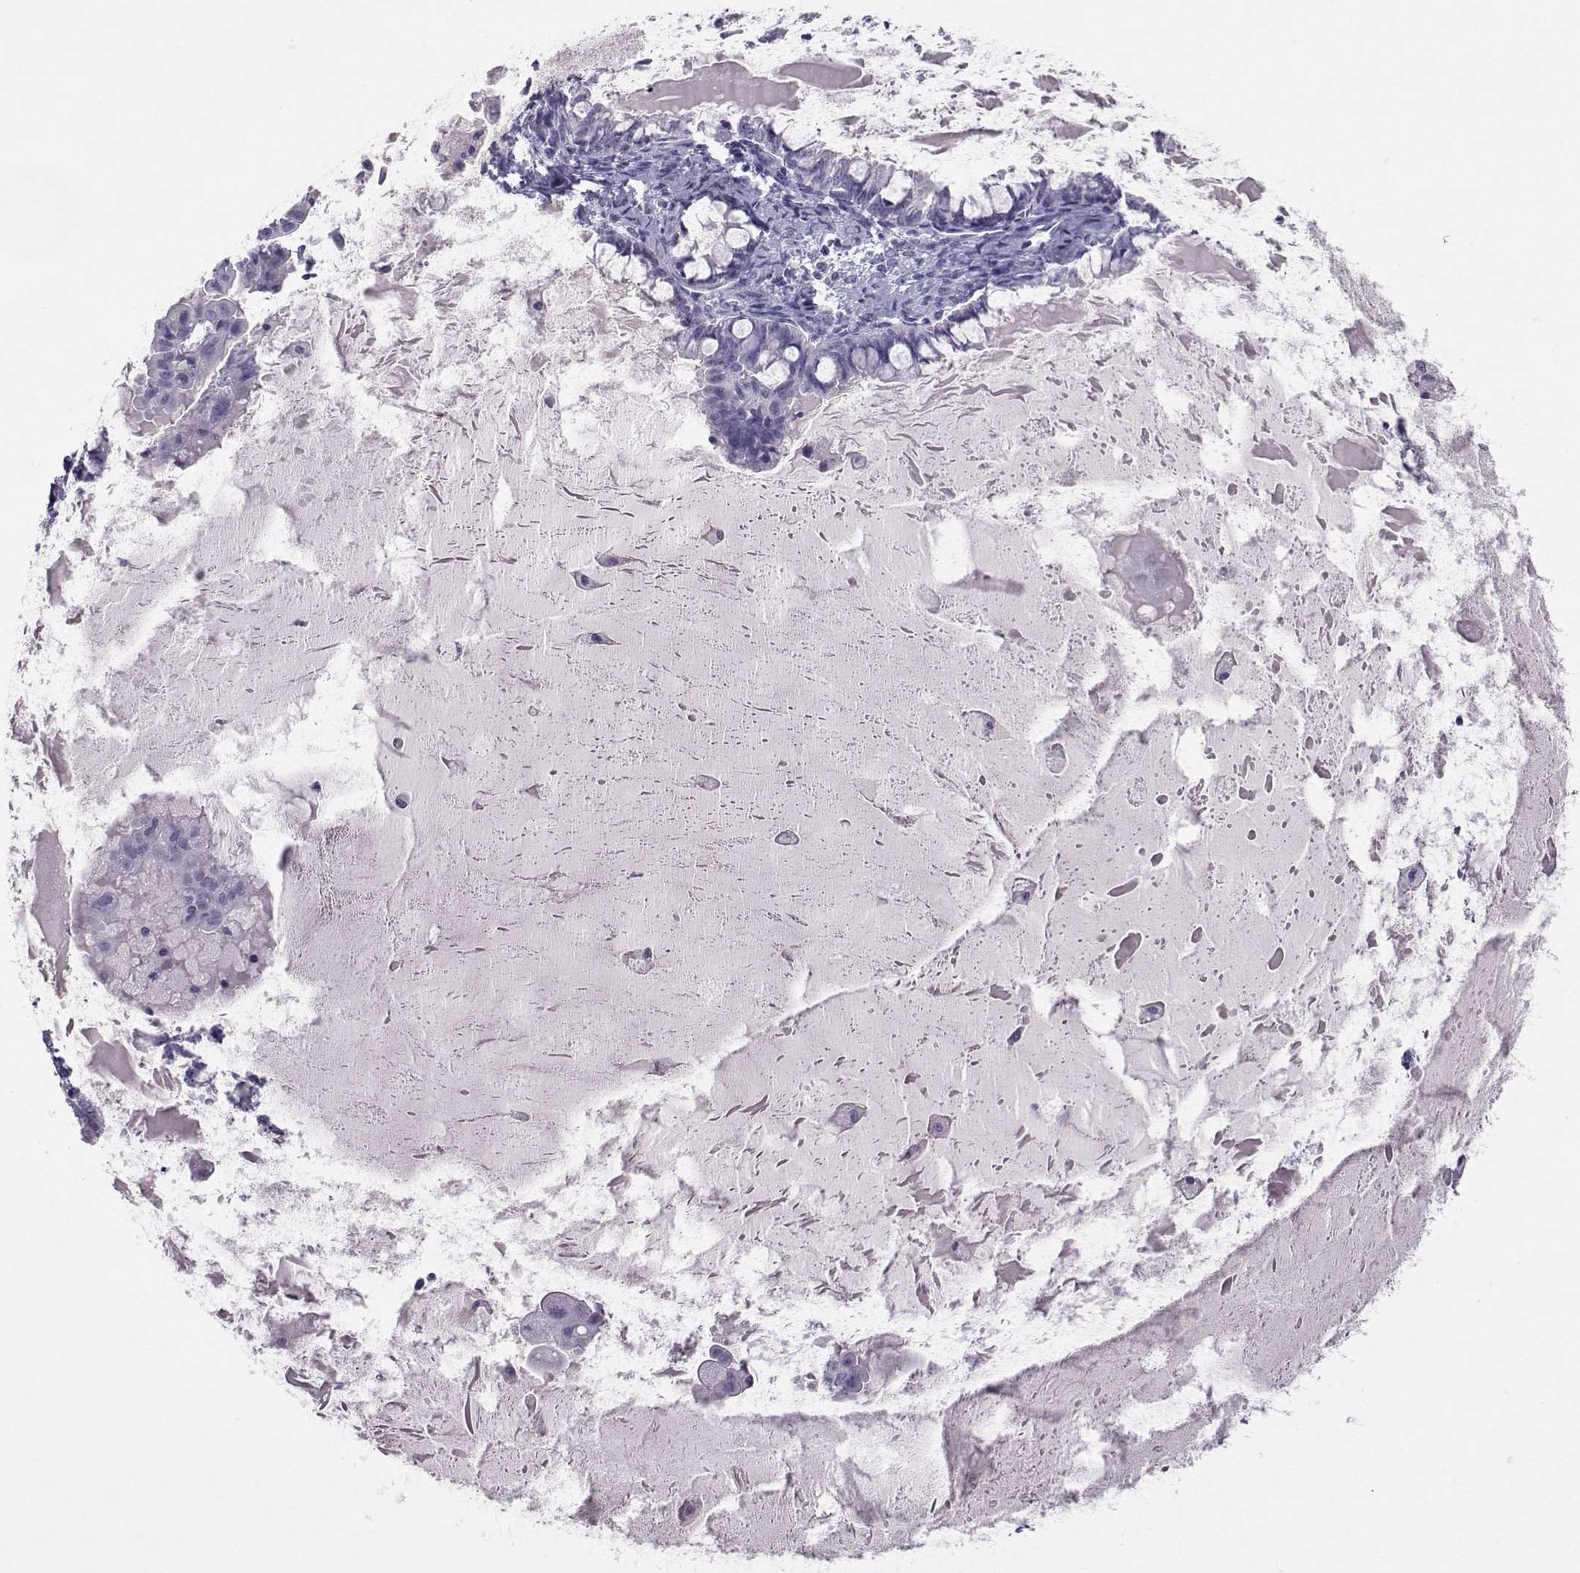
{"staining": {"intensity": "negative", "quantity": "none", "location": "none"}, "tissue": "ovarian cancer", "cell_type": "Tumor cells", "image_type": "cancer", "snomed": [{"axis": "morphology", "description": "Cystadenocarcinoma, mucinous, NOS"}, {"axis": "topography", "description": "Ovary"}], "caption": "High power microscopy image of an immunohistochemistry (IHC) photomicrograph of mucinous cystadenocarcinoma (ovarian), revealing no significant staining in tumor cells.", "gene": "ARMC2", "patient": {"sex": "female", "age": 63}}